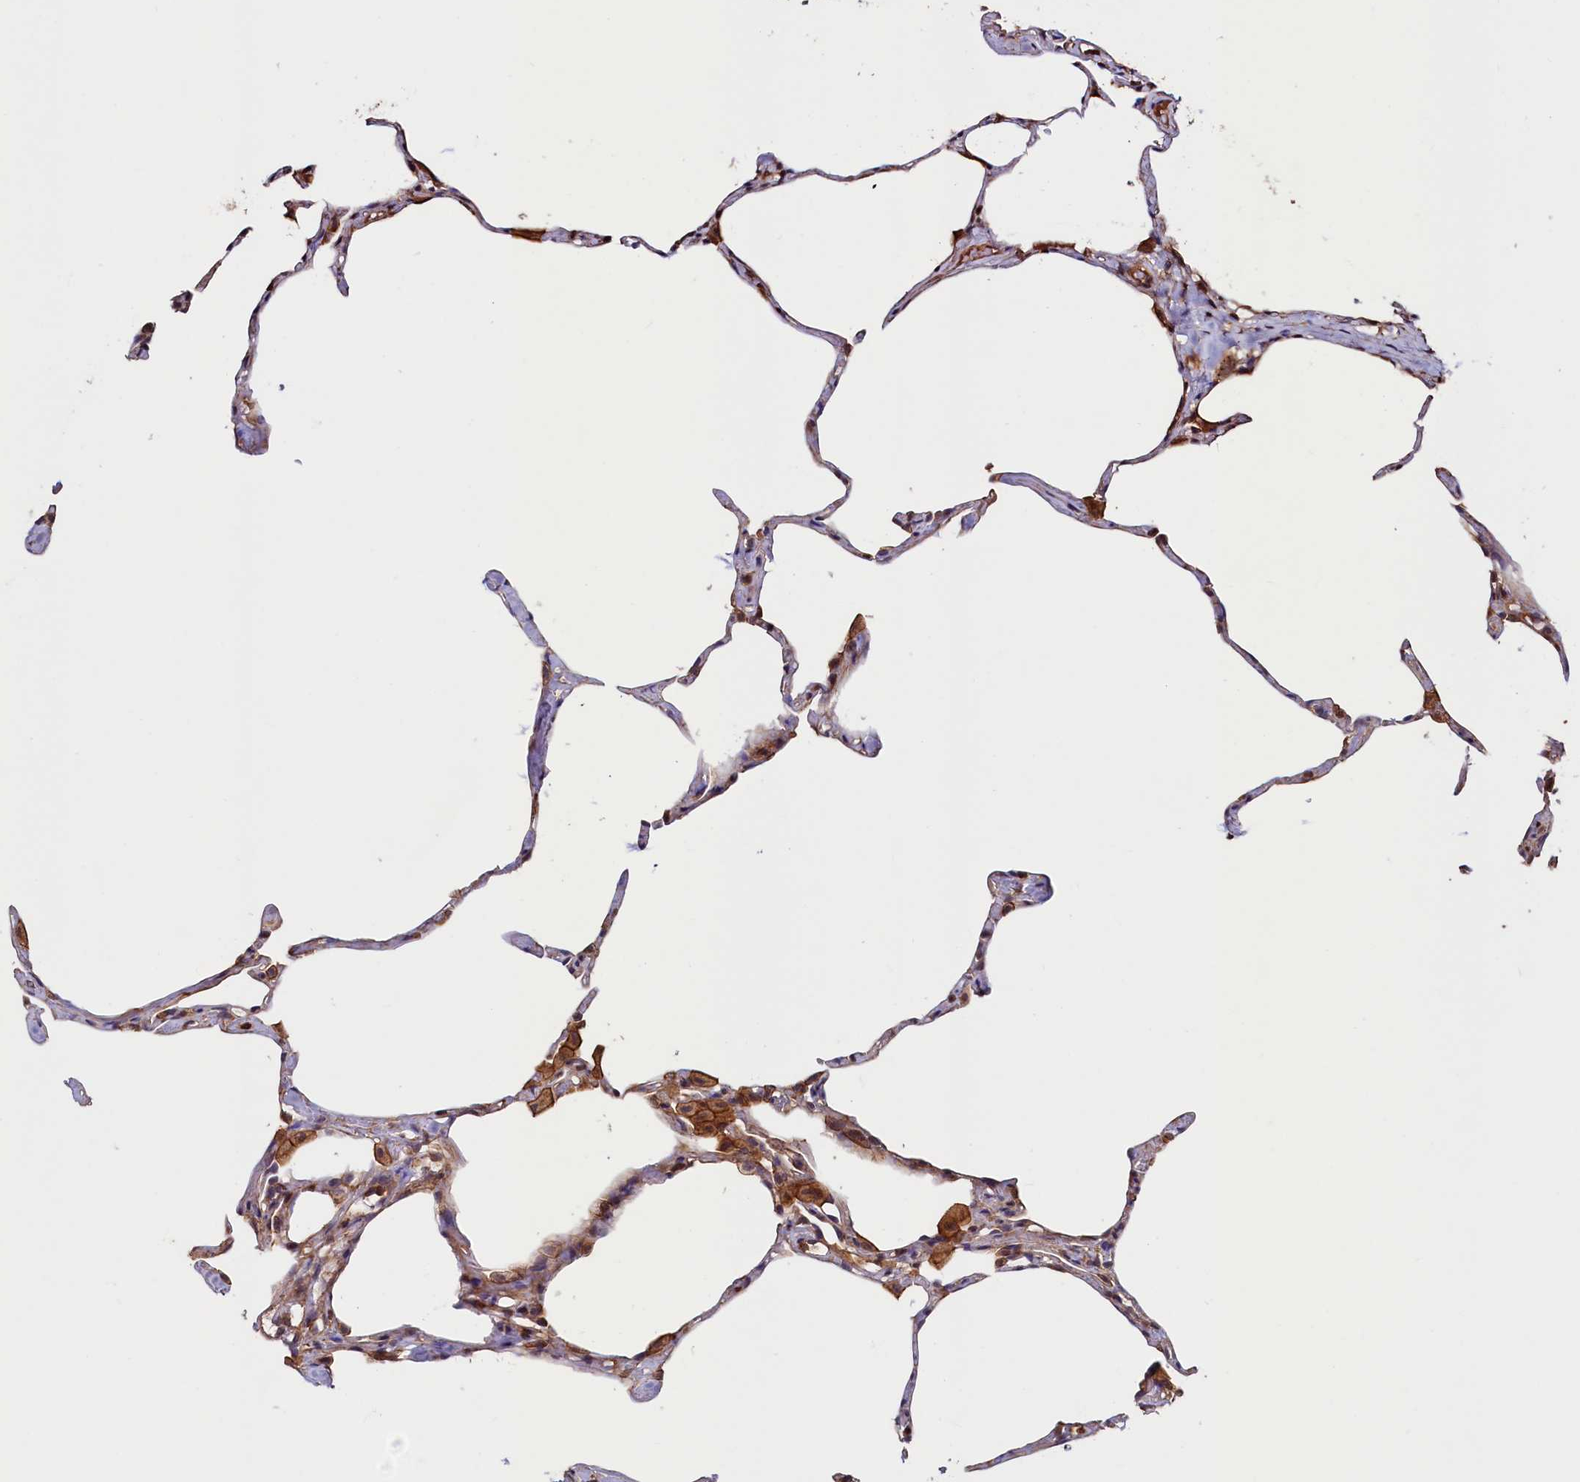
{"staining": {"intensity": "weak", "quantity": "25%-75%", "location": "cytoplasmic/membranous"}, "tissue": "lung", "cell_type": "Alveolar cells", "image_type": "normal", "snomed": [{"axis": "morphology", "description": "Normal tissue, NOS"}, {"axis": "topography", "description": "Lung"}], "caption": "Immunohistochemical staining of unremarkable human lung reveals weak cytoplasmic/membranous protein expression in approximately 25%-75% of alveolar cells.", "gene": "DUOXA1", "patient": {"sex": "male", "age": 65}}